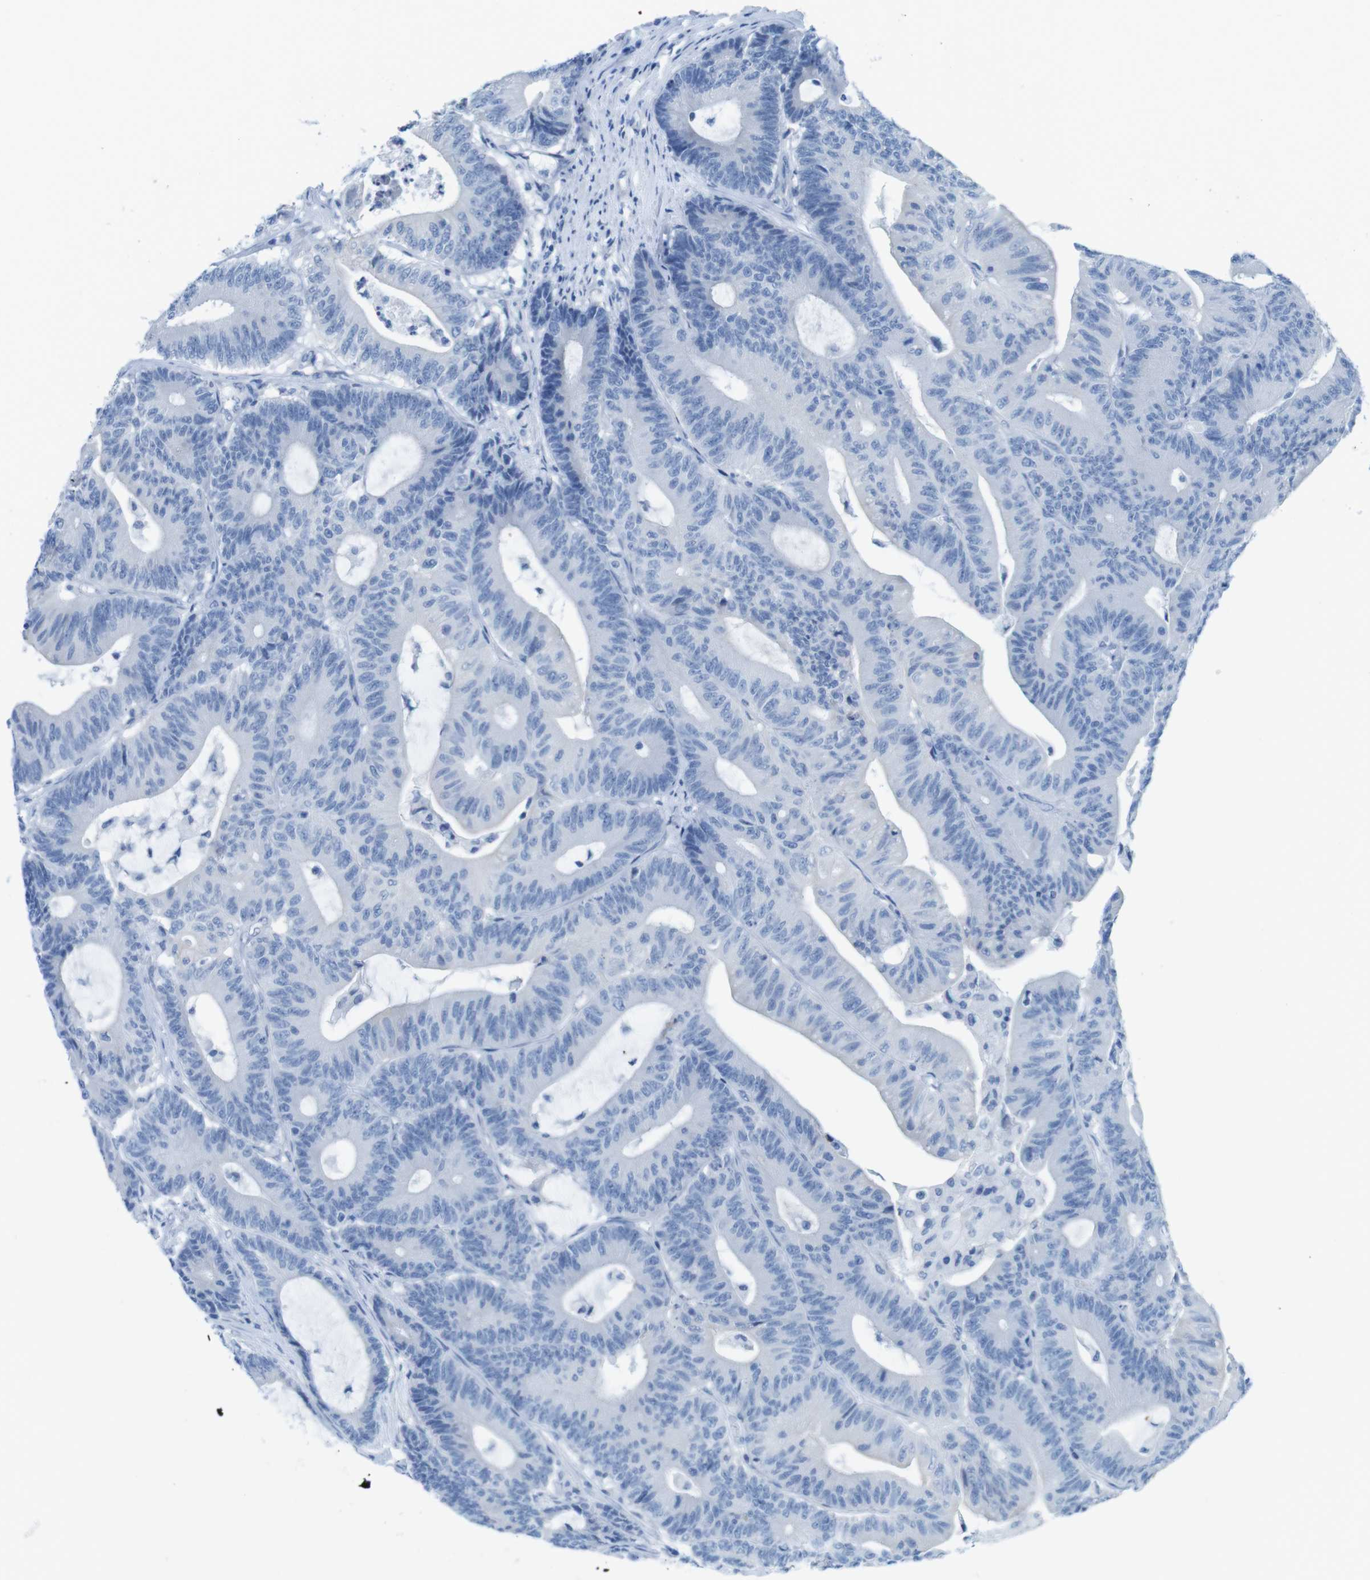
{"staining": {"intensity": "negative", "quantity": "none", "location": "none"}, "tissue": "colorectal cancer", "cell_type": "Tumor cells", "image_type": "cancer", "snomed": [{"axis": "morphology", "description": "Adenocarcinoma, NOS"}, {"axis": "topography", "description": "Colon"}], "caption": "Image shows no protein expression in tumor cells of colorectal cancer (adenocarcinoma) tissue.", "gene": "GAP43", "patient": {"sex": "female", "age": 84}}